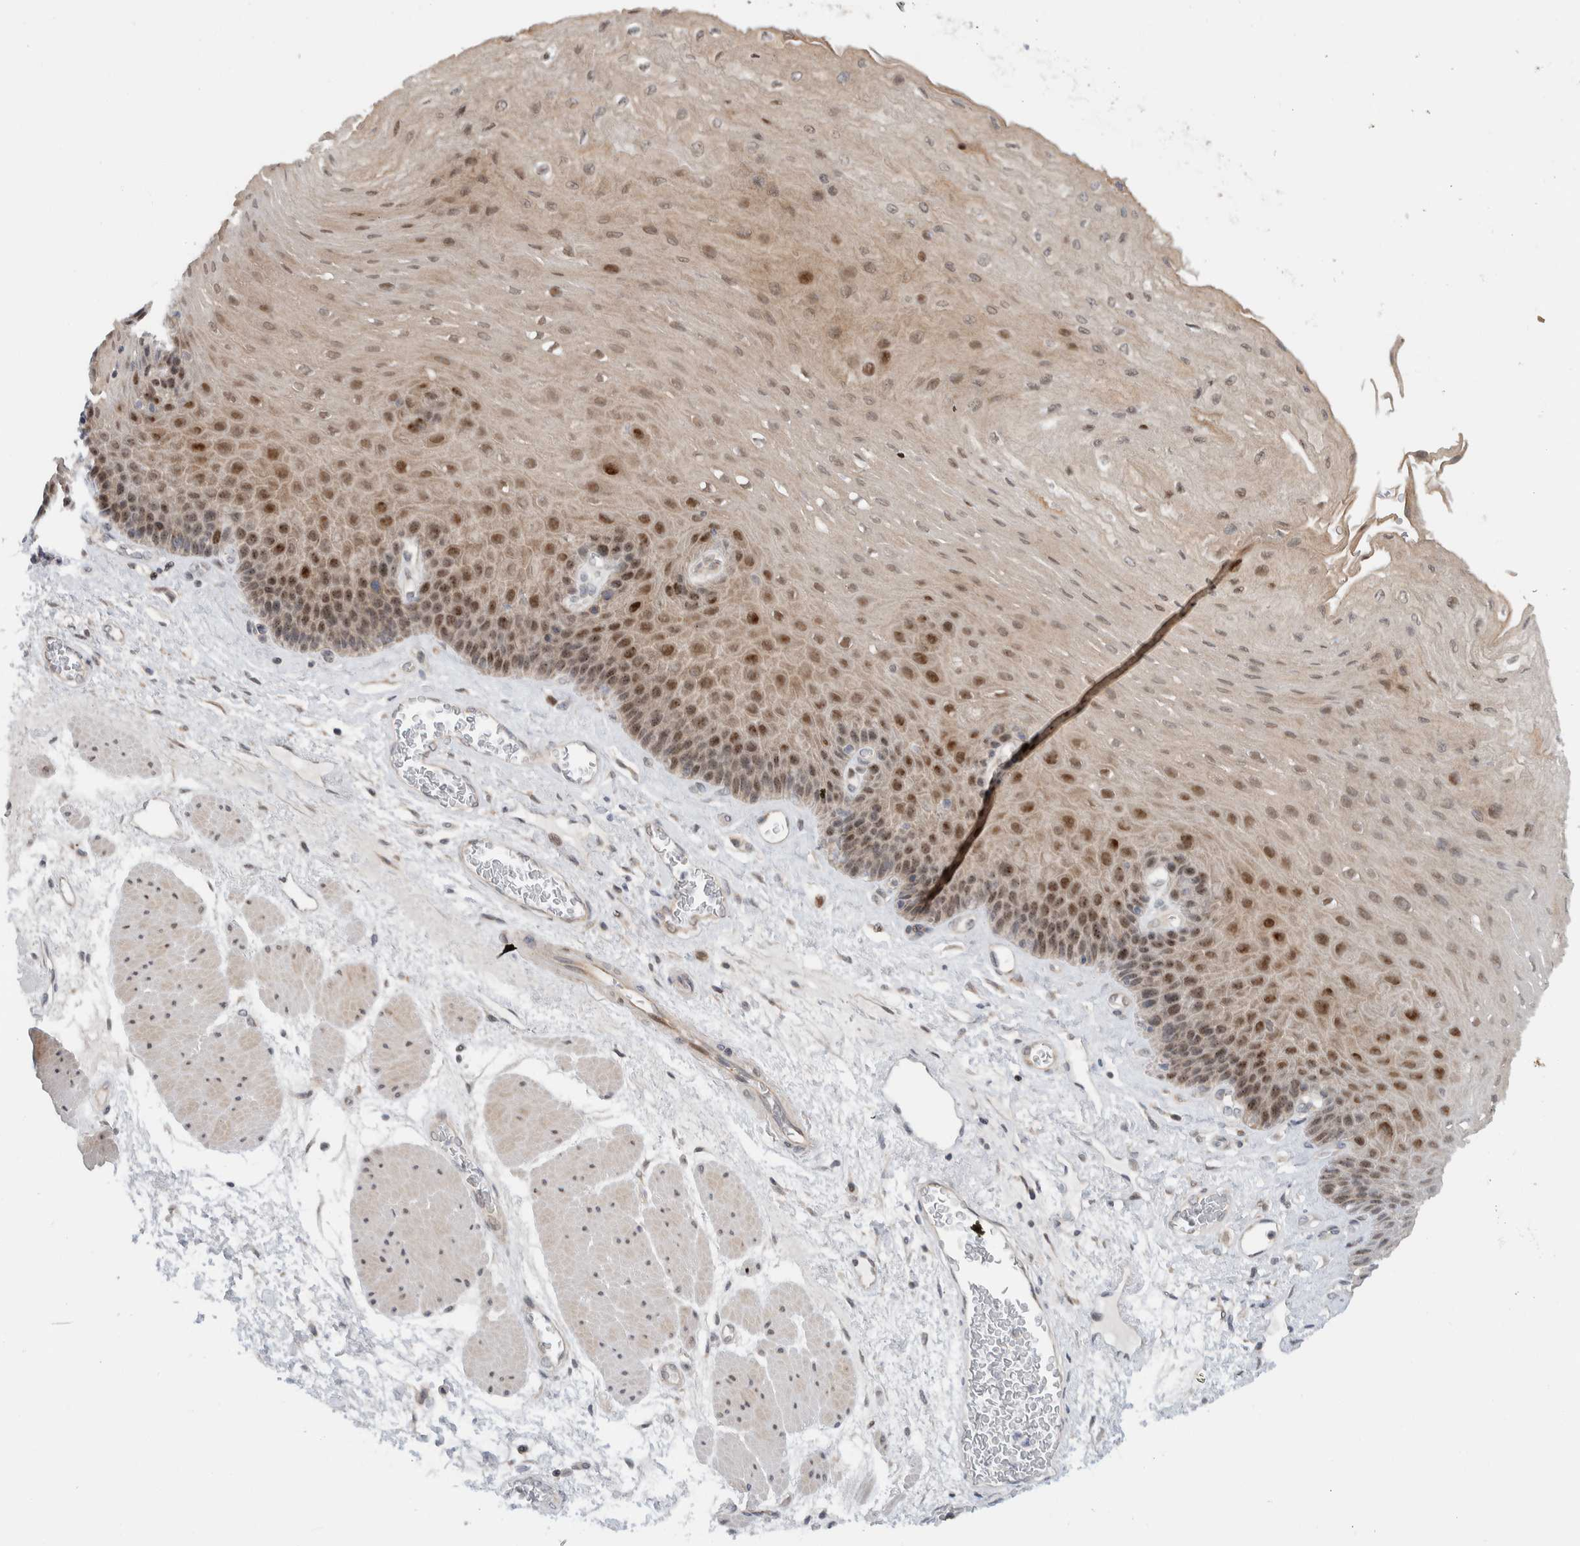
{"staining": {"intensity": "moderate", "quantity": ">75%", "location": "cytoplasmic/membranous,nuclear"}, "tissue": "esophagus", "cell_type": "Squamous epithelial cells", "image_type": "normal", "snomed": [{"axis": "morphology", "description": "Normal tissue, NOS"}, {"axis": "topography", "description": "Esophagus"}], "caption": "A histopathology image of human esophagus stained for a protein reveals moderate cytoplasmic/membranous,nuclear brown staining in squamous epithelial cells.", "gene": "NCR3LG1", "patient": {"sex": "female", "age": 72}}